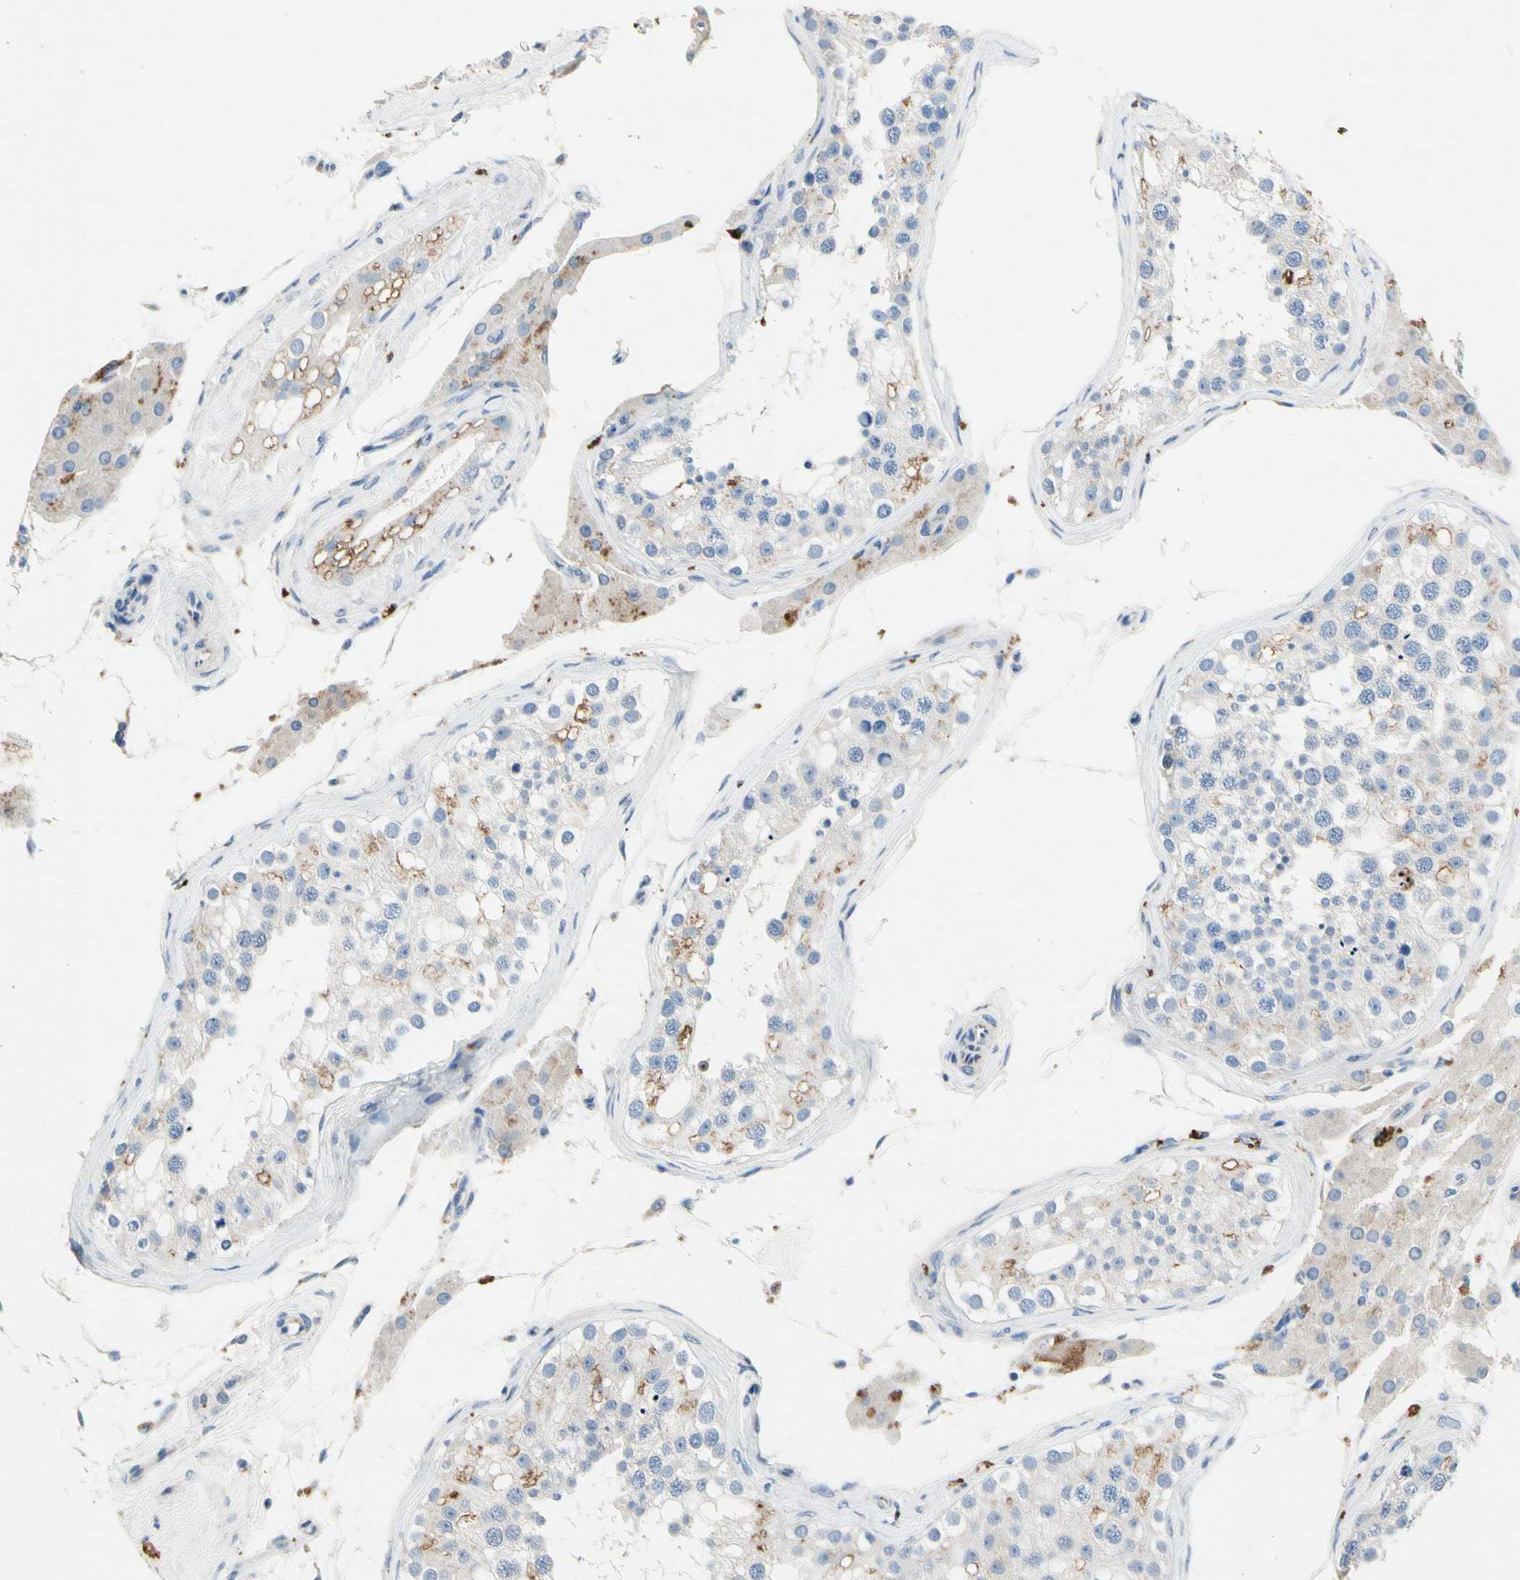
{"staining": {"intensity": "moderate", "quantity": "<25%", "location": "cytoplasmic/membranous"}, "tissue": "testis", "cell_type": "Cells in seminiferous ducts", "image_type": "normal", "snomed": [{"axis": "morphology", "description": "Normal tissue, NOS"}, {"axis": "topography", "description": "Testis"}], "caption": "Immunohistochemistry (IHC) histopathology image of benign testis: human testis stained using immunohistochemistry displays low levels of moderate protein expression localized specifically in the cytoplasmic/membranous of cells in seminiferous ducts, appearing as a cytoplasmic/membranous brown color.", "gene": "RETSAT", "patient": {"sex": "male", "age": 68}}